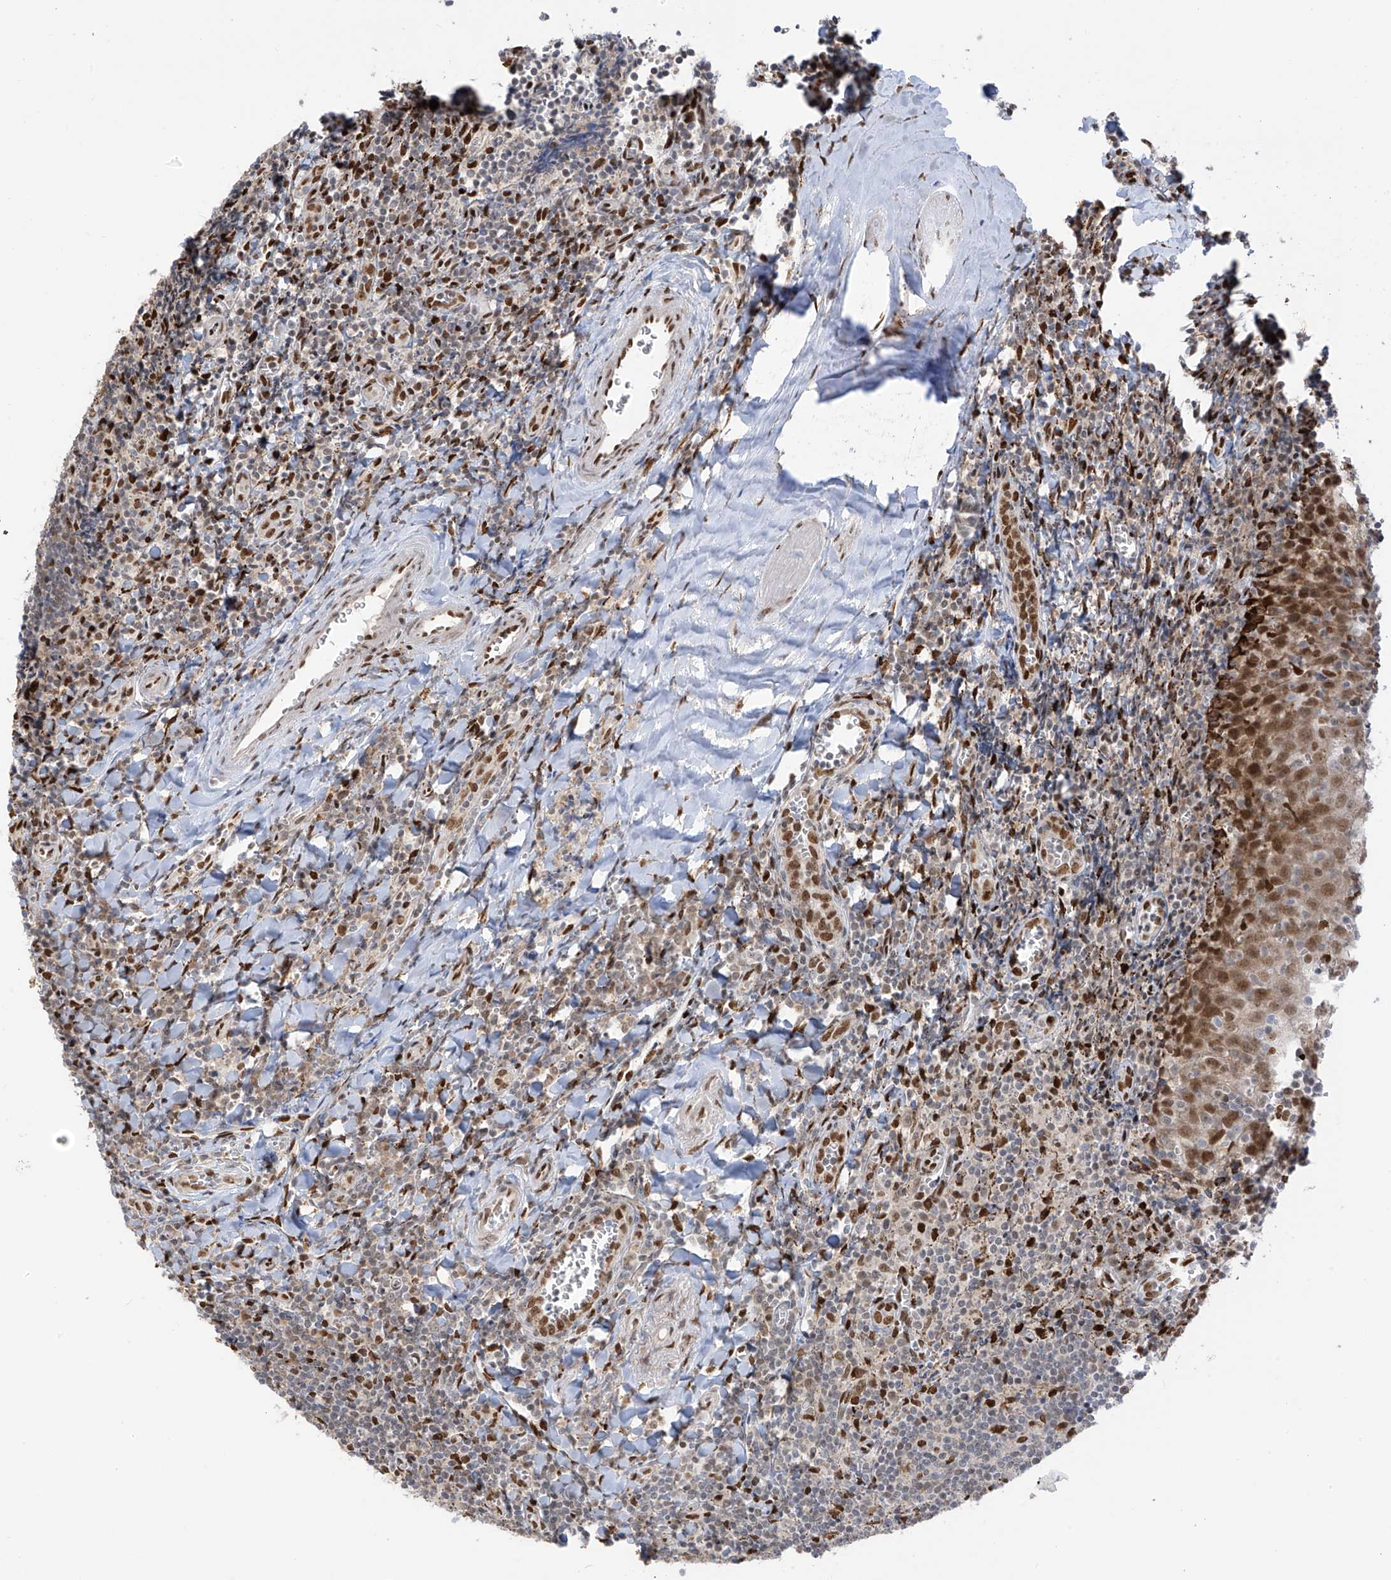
{"staining": {"intensity": "moderate", "quantity": "25%-75%", "location": "nuclear"}, "tissue": "tonsil", "cell_type": "Germinal center cells", "image_type": "normal", "snomed": [{"axis": "morphology", "description": "Normal tissue, NOS"}, {"axis": "topography", "description": "Tonsil"}], "caption": "Immunohistochemical staining of benign human tonsil shows moderate nuclear protein positivity in approximately 25%-75% of germinal center cells. (Stains: DAB in brown, nuclei in blue, Microscopy: brightfield microscopy at high magnification).", "gene": "PM20D2", "patient": {"sex": "male", "age": 27}}